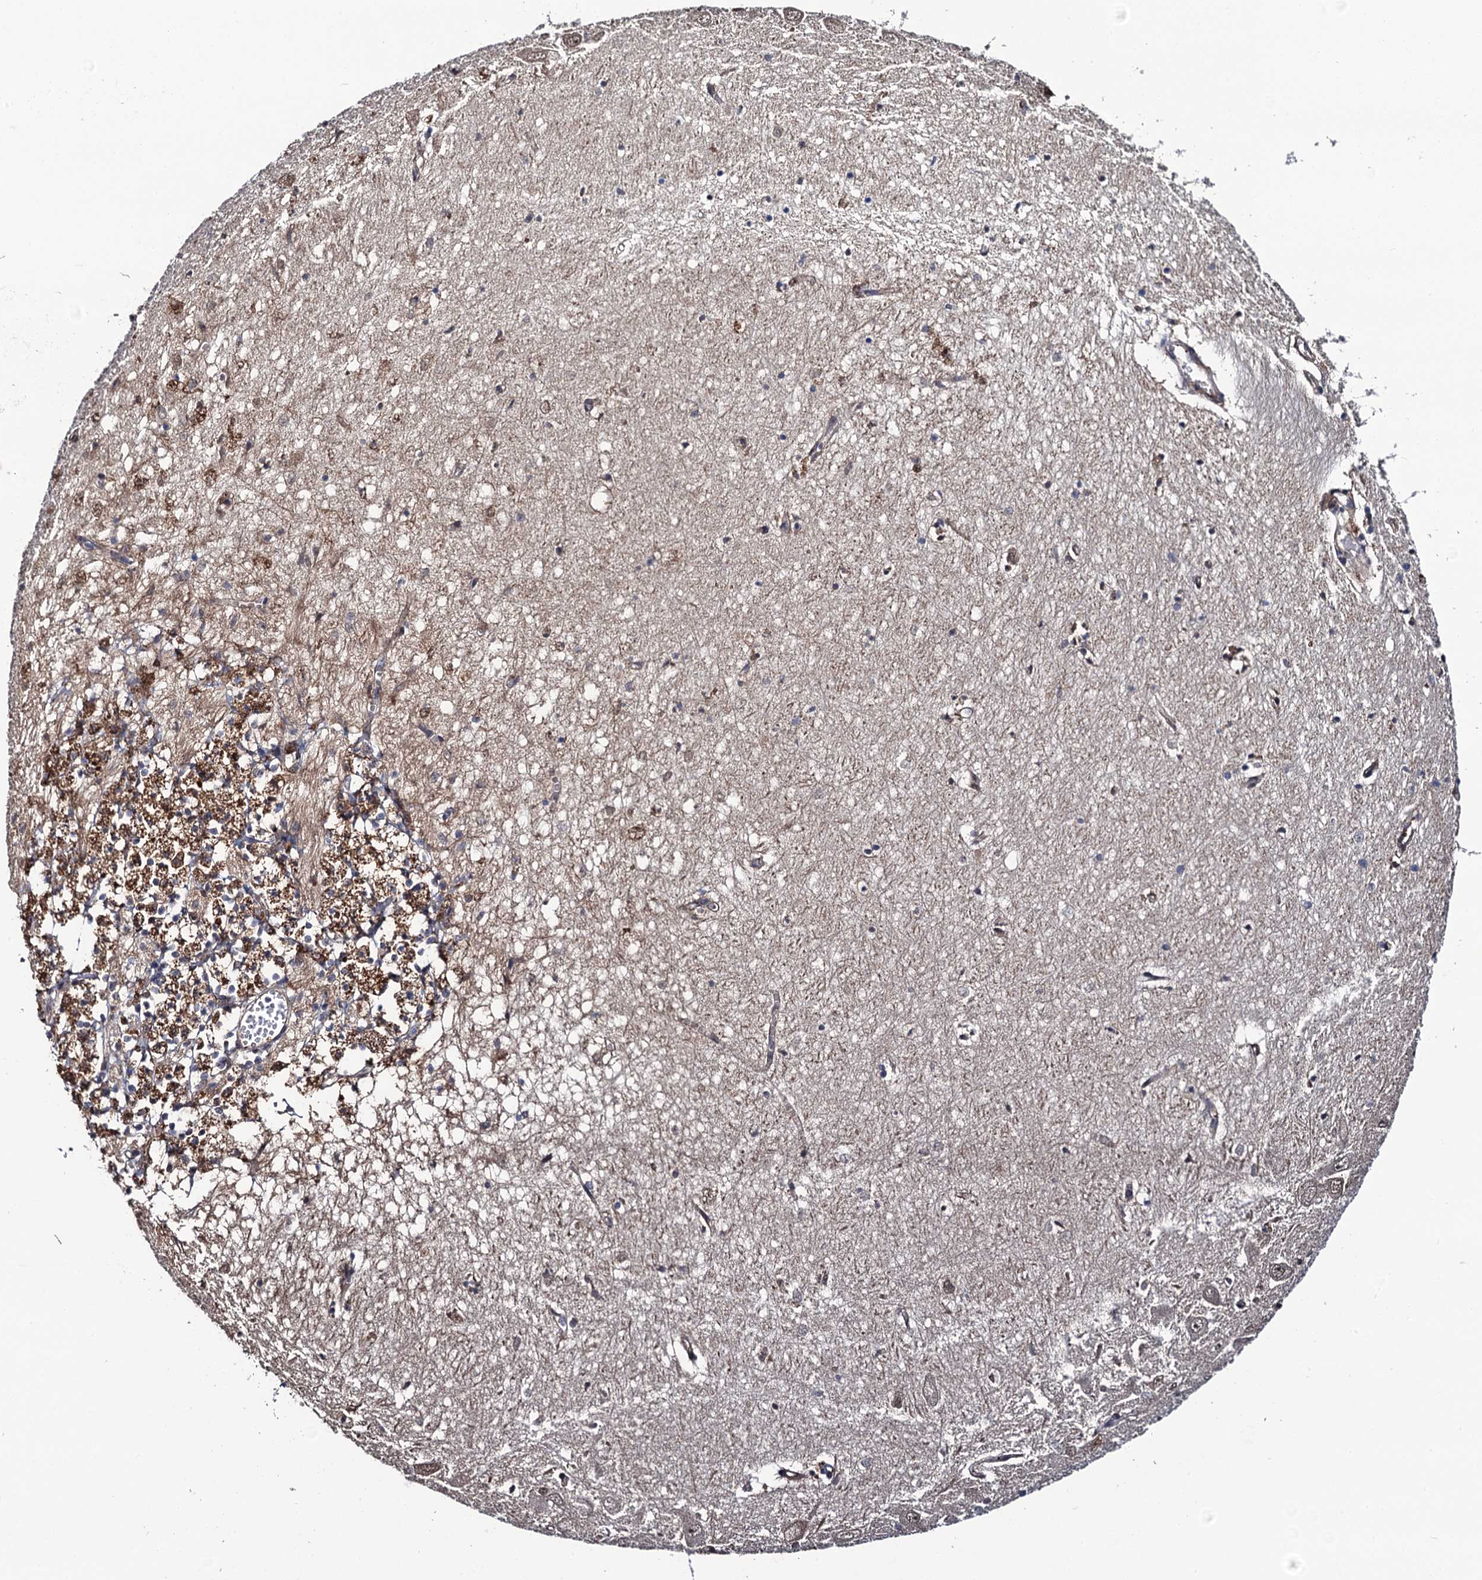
{"staining": {"intensity": "negative", "quantity": "none", "location": "none"}, "tissue": "hippocampus", "cell_type": "Glial cells", "image_type": "normal", "snomed": [{"axis": "morphology", "description": "Normal tissue, NOS"}, {"axis": "topography", "description": "Hippocampus"}], "caption": "DAB (3,3'-diaminobenzidine) immunohistochemical staining of benign hippocampus displays no significant positivity in glial cells. (Stains: DAB immunohistochemistry (IHC) with hematoxylin counter stain, Microscopy: brightfield microscopy at high magnification).", "gene": "CDC23", "patient": {"sex": "female", "age": 64}}